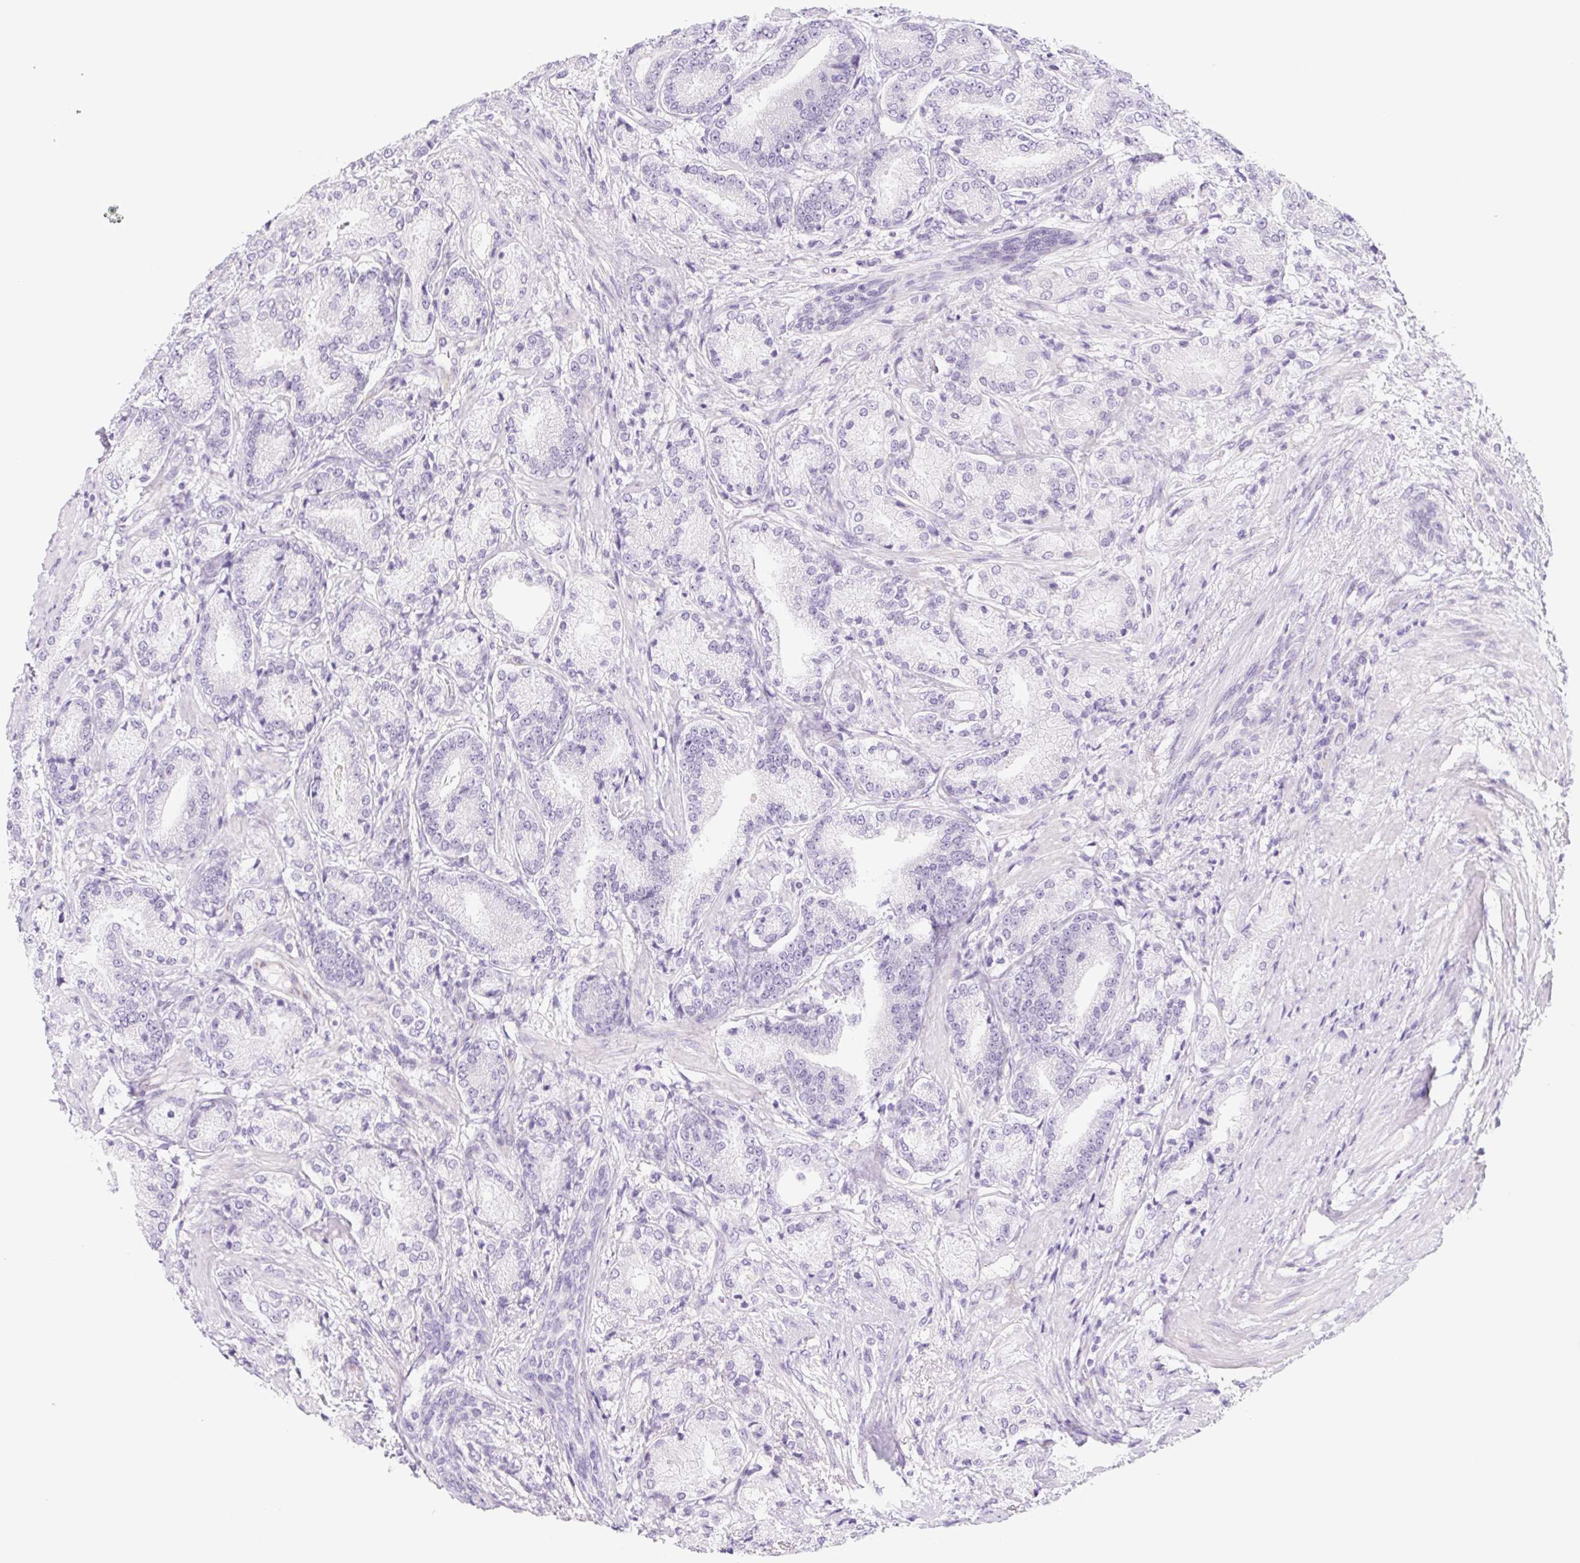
{"staining": {"intensity": "negative", "quantity": "none", "location": "none"}, "tissue": "prostate cancer", "cell_type": "Tumor cells", "image_type": "cancer", "snomed": [{"axis": "morphology", "description": "Adenocarcinoma, High grade"}, {"axis": "topography", "description": "Prostate and seminal vesicle, NOS"}], "caption": "Micrograph shows no protein staining in tumor cells of prostate cancer tissue.", "gene": "CYP21A2", "patient": {"sex": "male", "age": 61}}